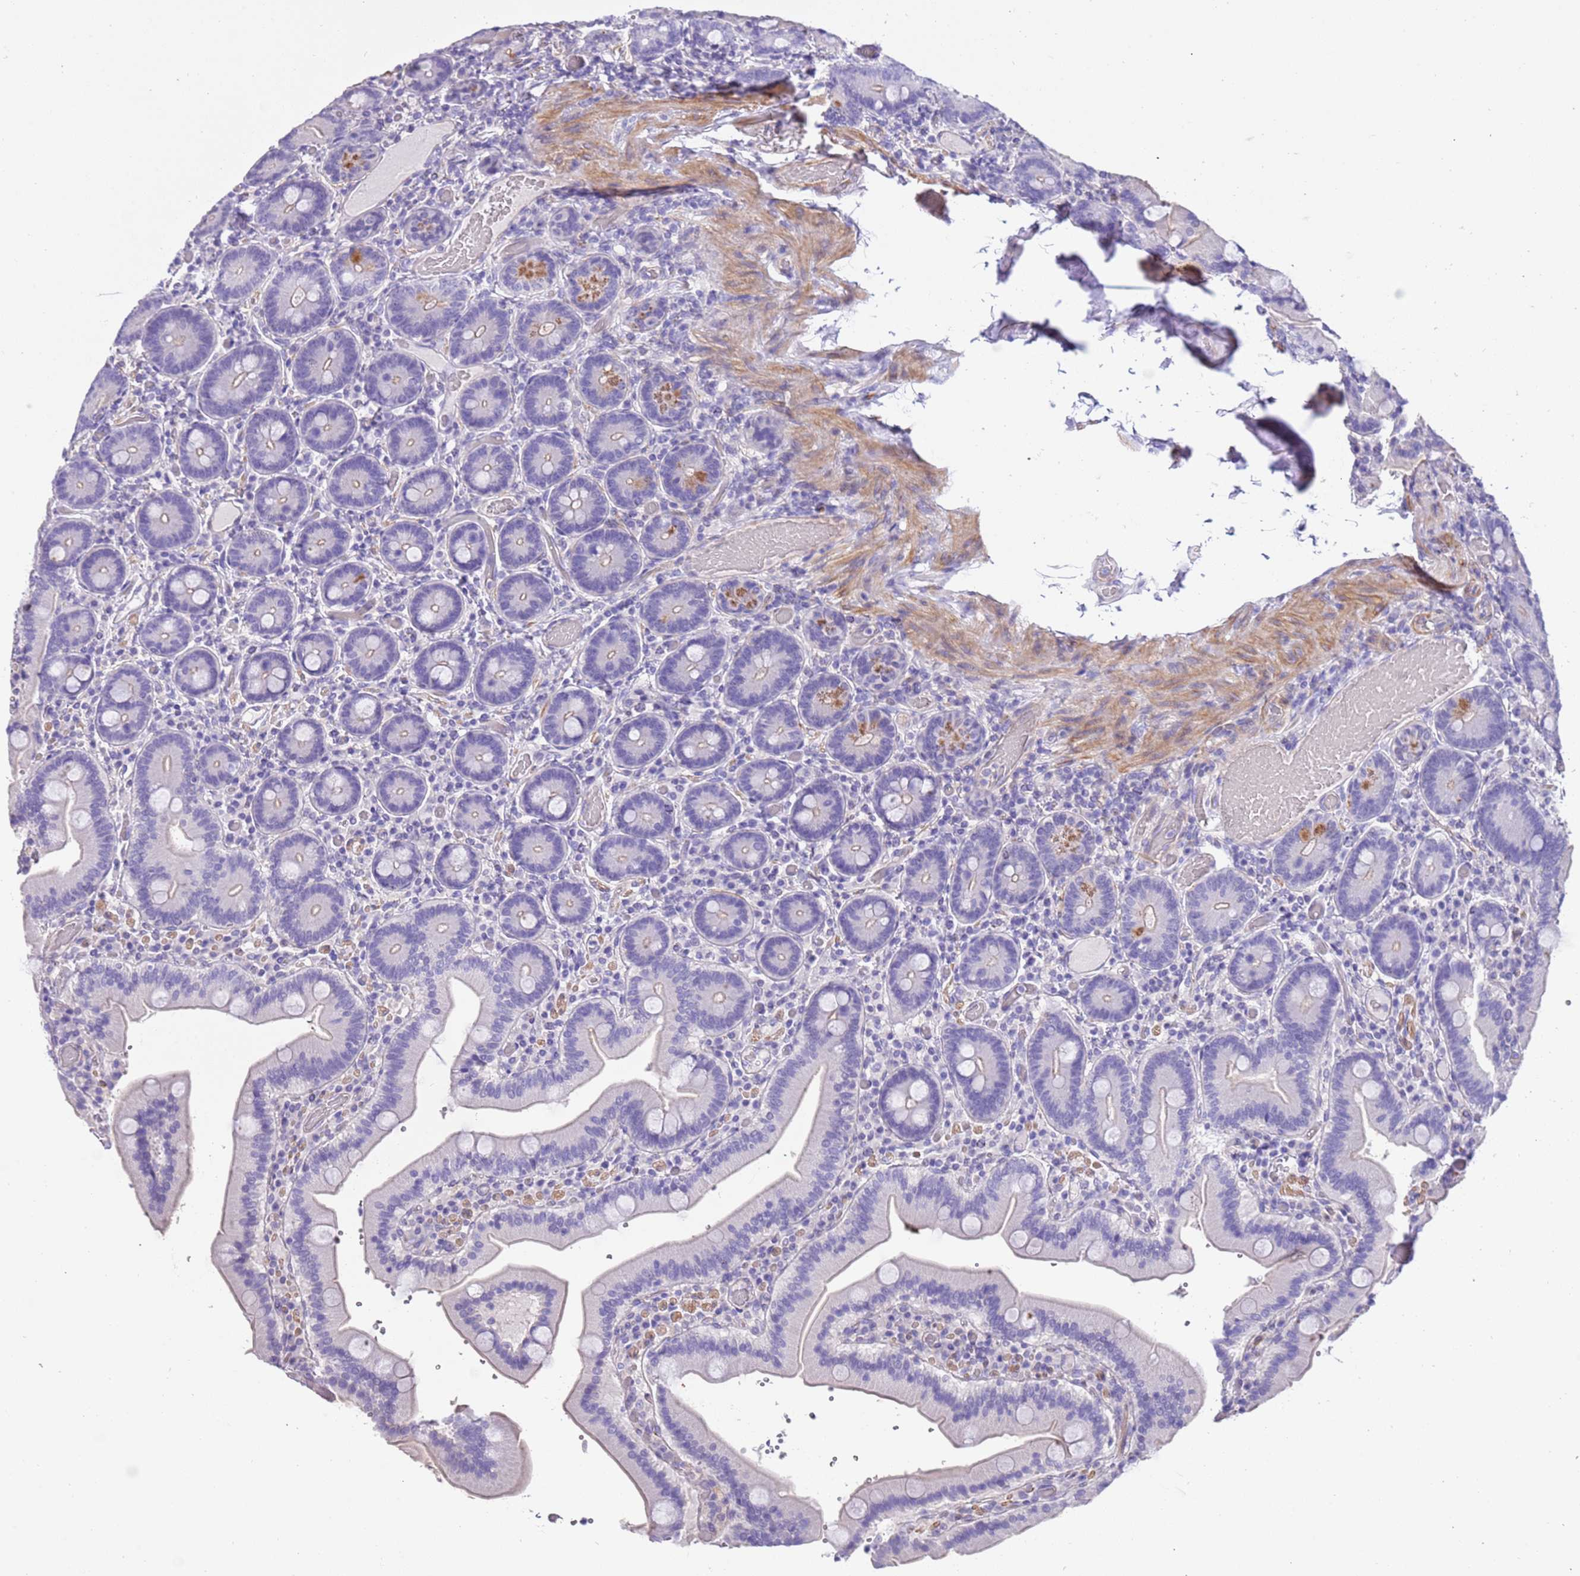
{"staining": {"intensity": "moderate", "quantity": "<25%", "location": "cytoplasmic/membranous"}, "tissue": "duodenum", "cell_type": "Glandular cells", "image_type": "normal", "snomed": [{"axis": "morphology", "description": "Normal tissue, NOS"}, {"axis": "topography", "description": "Duodenum"}], "caption": "Normal duodenum exhibits moderate cytoplasmic/membranous positivity in approximately <25% of glandular cells (Brightfield microscopy of DAB IHC at high magnification)..", "gene": "PCGF2", "patient": {"sex": "female", "age": 62}}